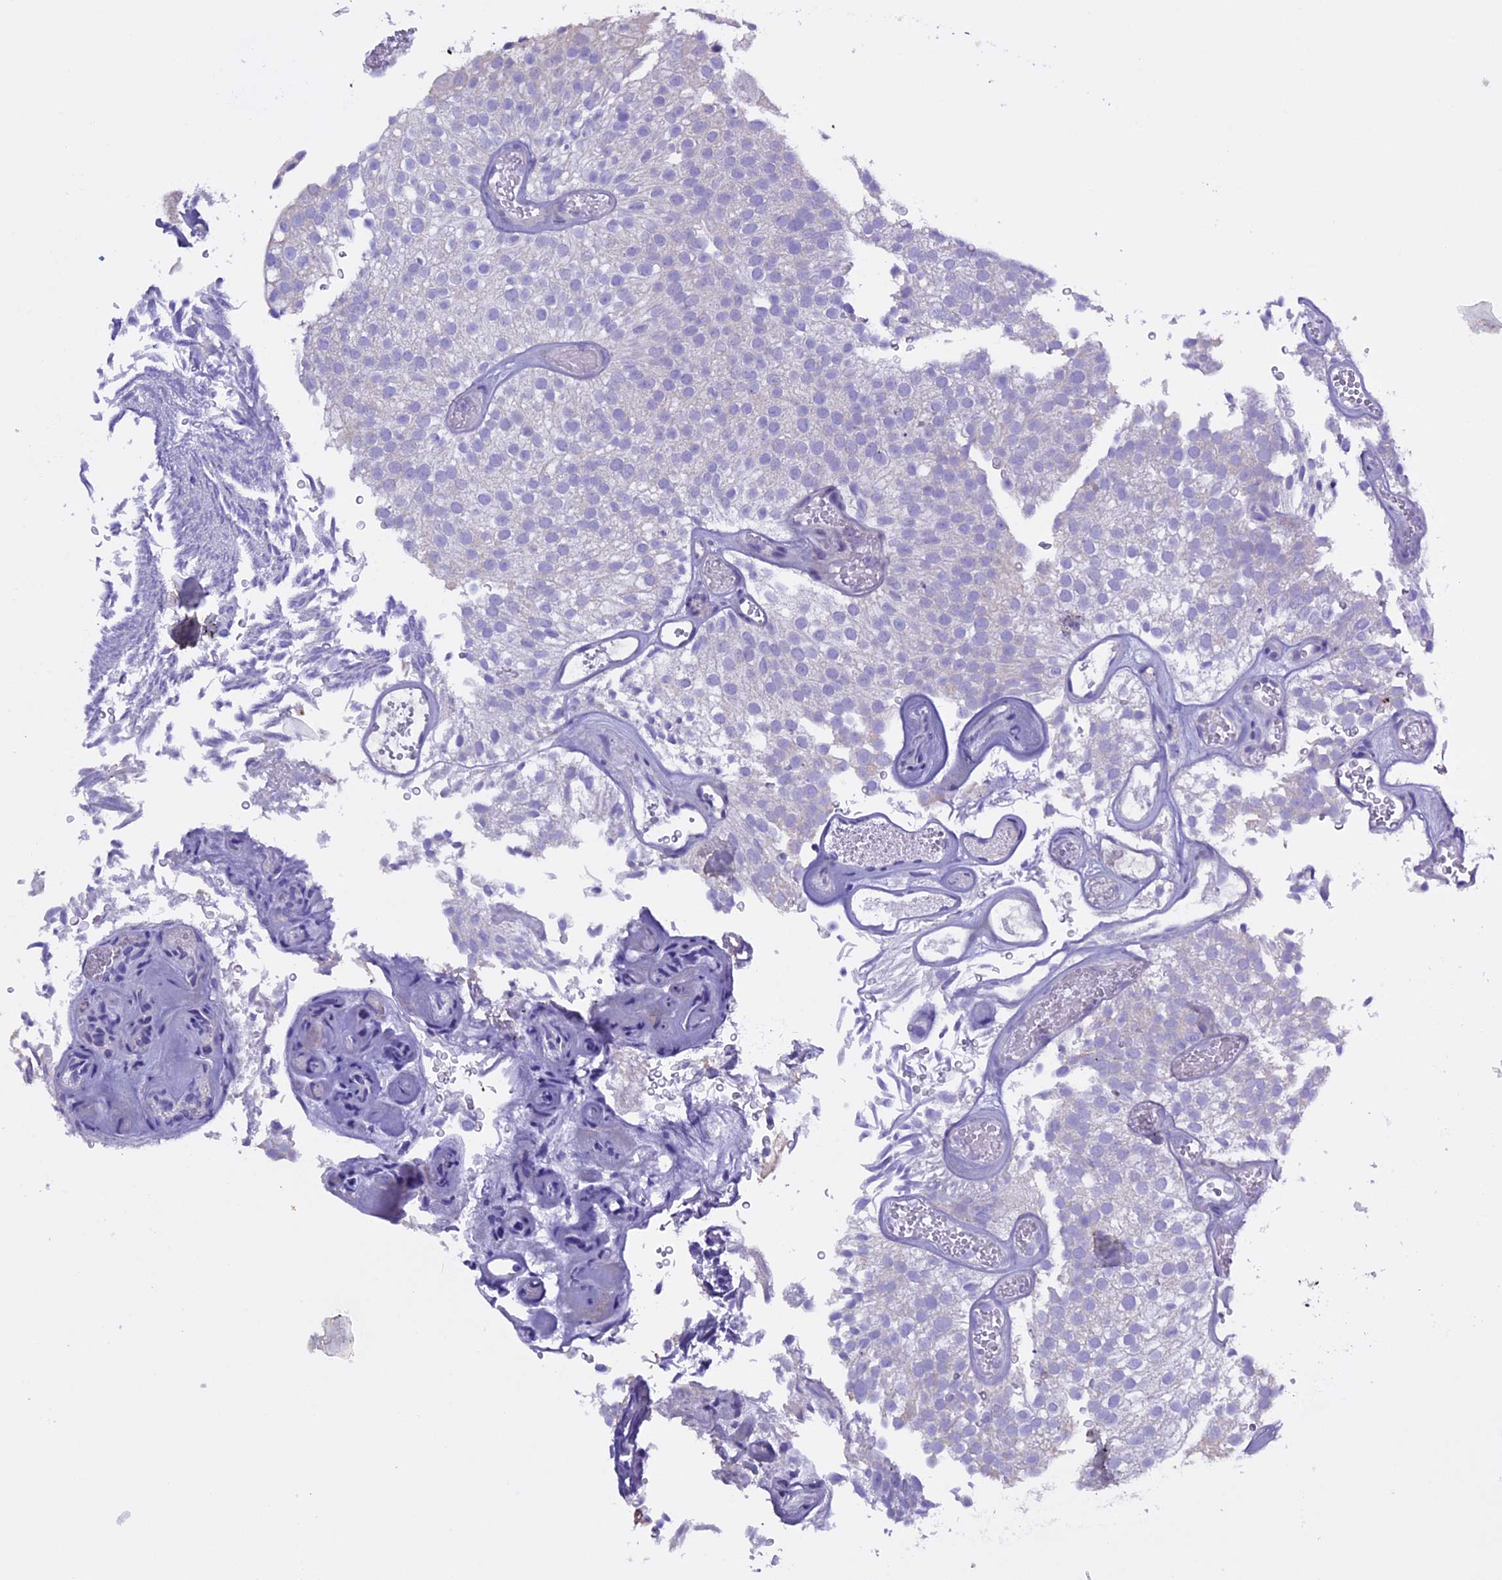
{"staining": {"intensity": "negative", "quantity": "none", "location": "none"}, "tissue": "urothelial cancer", "cell_type": "Tumor cells", "image_type": "cancer", "snomed": [{"axis": "morphology", "description": "Urothelial carcinoma, Low grade"}, {"axis": "topography", "description": "Urinary bladder"}], "caption": "Immunohistochemical staining of low-grade urothelial carcinoma displays no significant expression in tumor cells. Nuclei are stained in blue.", "gene": "RTTN", "patient": {"sex": "male", "age": 78}}